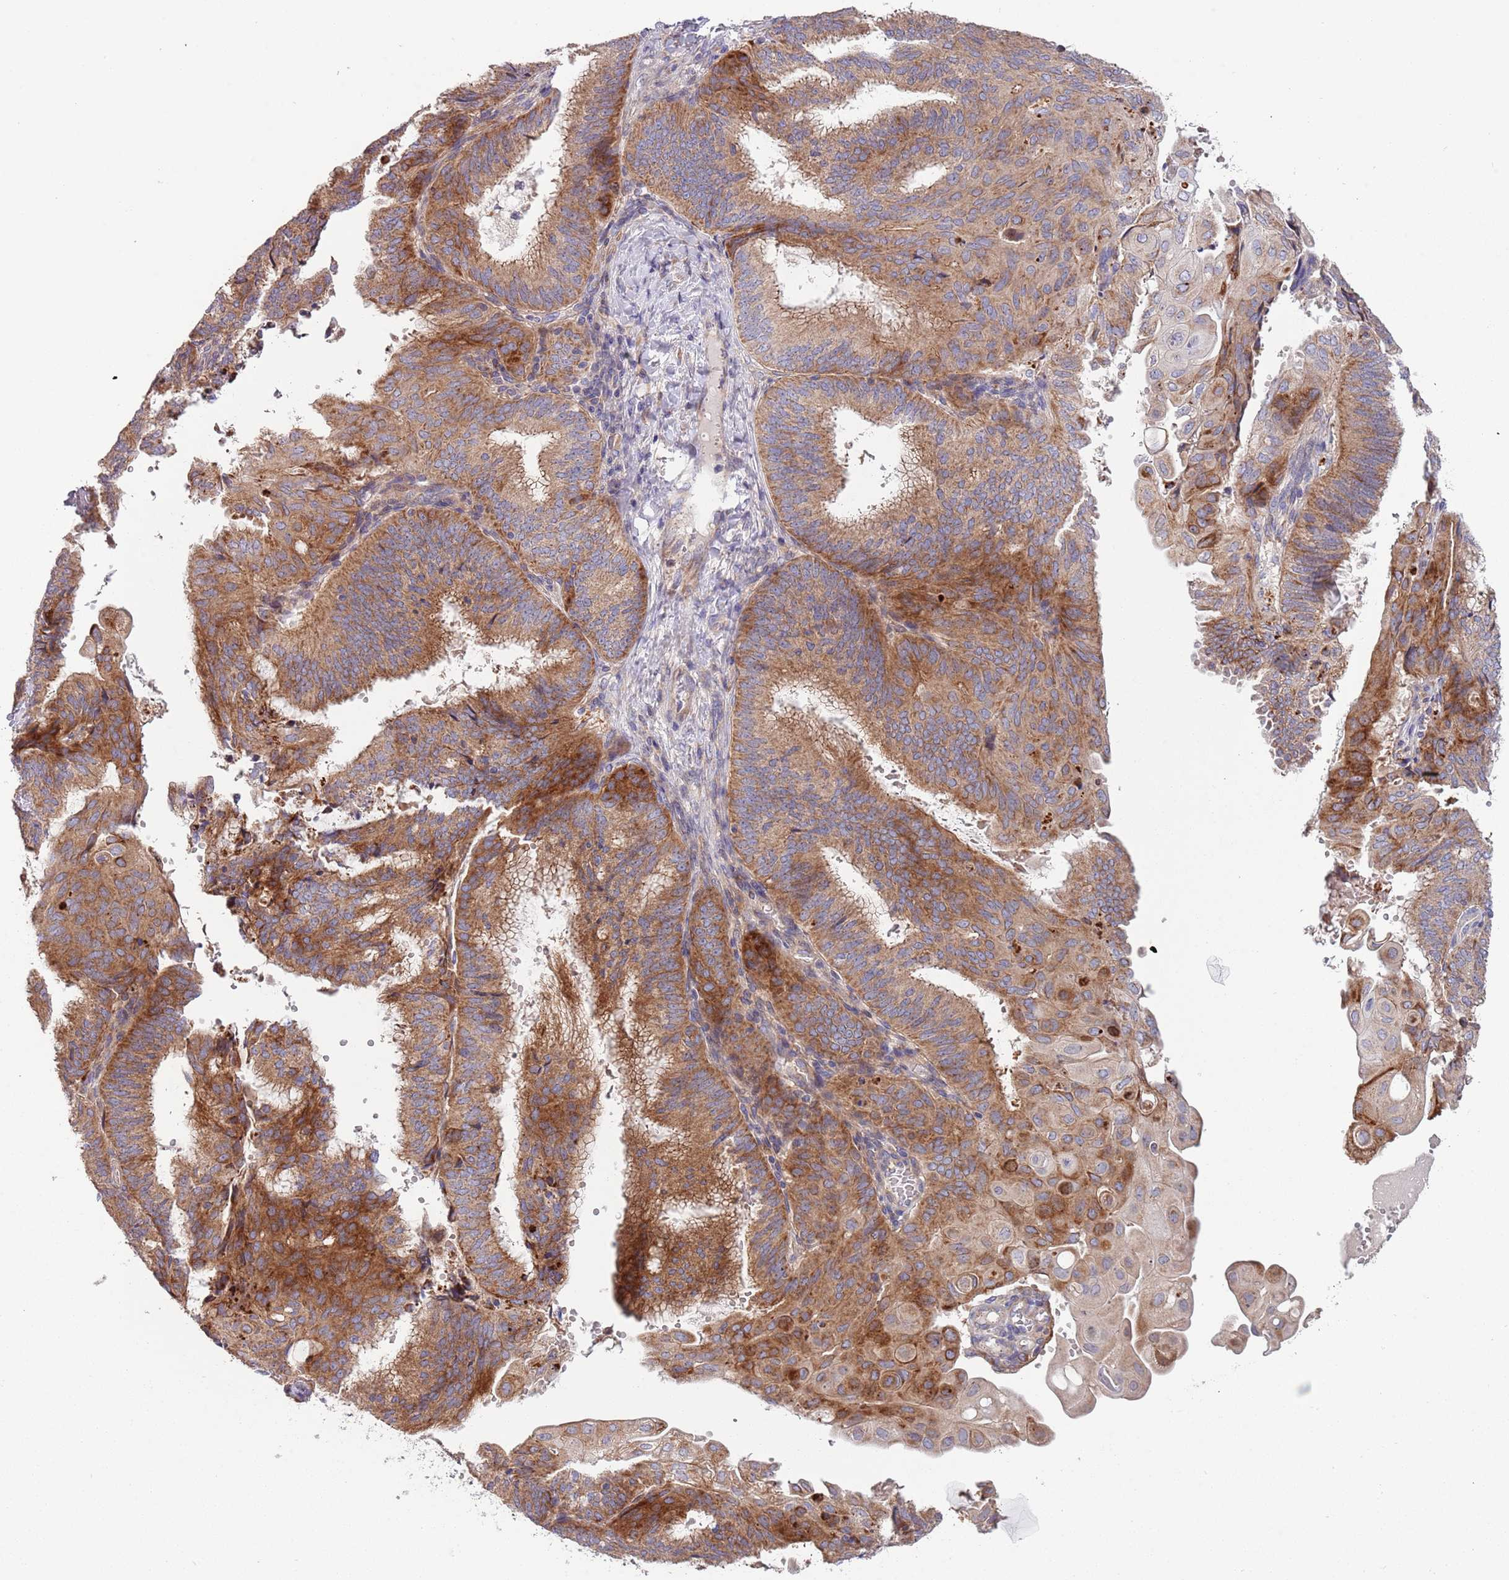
{"staining": {"intensity": "strong", "quantity": ">75%", "location": "cytoplasmic/membranous"}, "tissue": "endometrial cancer", "cell_type": "Tumor cells", "image_type": "cancer", "snomed": [{"axis": "morphology", "description": "Adenocarcinoma, NOS"}, {"axis": "topography", "description": "Endometrium"}], "caption": "An IHC micrograph of tumor tissue is shown. Protein staining in brown labels strong cytoplasmic/membranous positivity in endometrial cancer within tumor cells.", "gene": "ABCC10", "patient": {"sex": "female", "age": 49}}